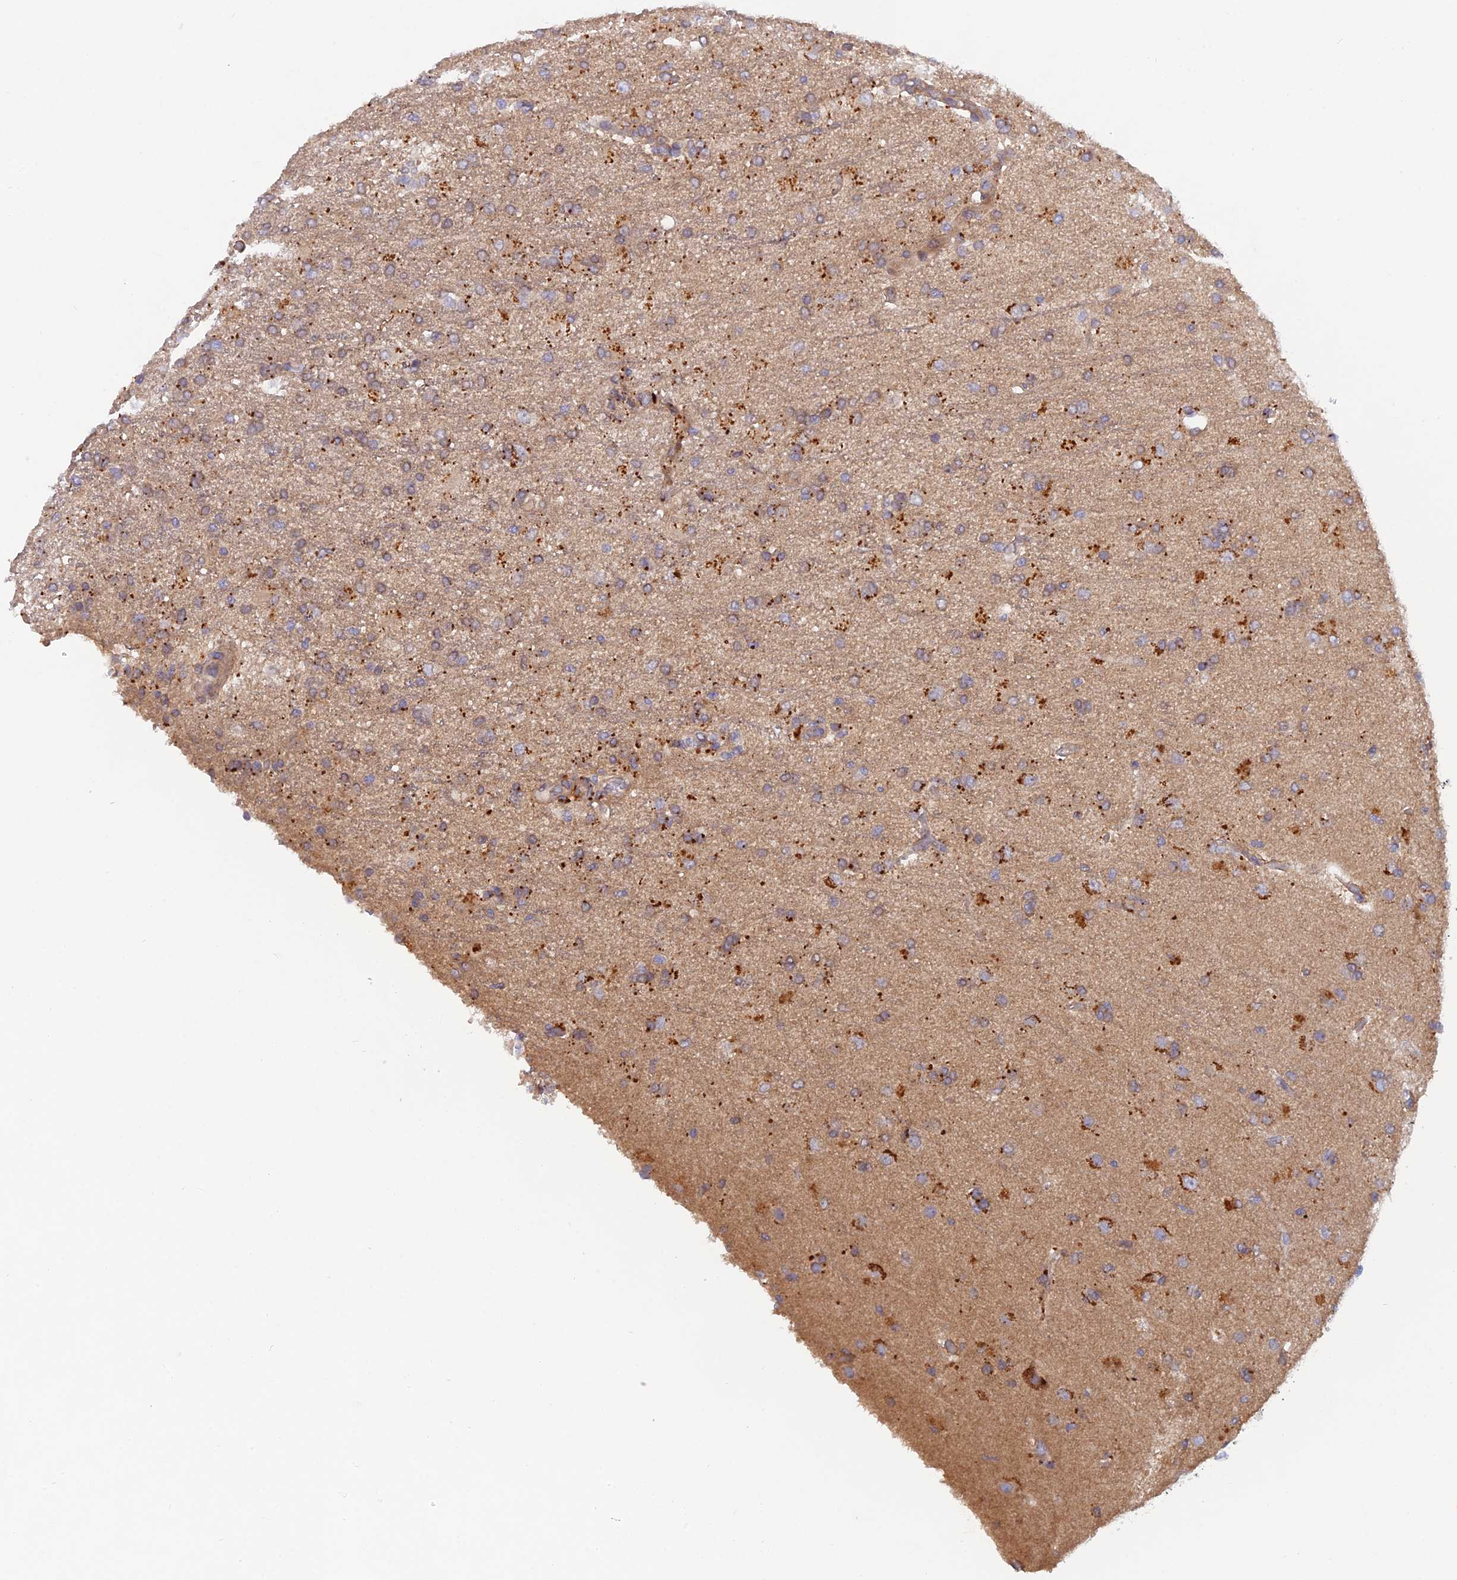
{"staining": {"intensity": "weak", "quantity": "<25%", "location": "cytoplasmic/membranous"}, "tissue": "glioma", "cell_type": "Tumor cells", "image_type": "cancer", "snomed": [{"axis": "morphology", "description": "Glioma, malignant, High grade"}, {"axis": "topography", "description": "Brain"}], "caption": "The image demonstrates no staining of tumor cells in malignant glioma (high-grade).", "gene": "FZR1", "patient": {"sex": "female", "age": 74}}